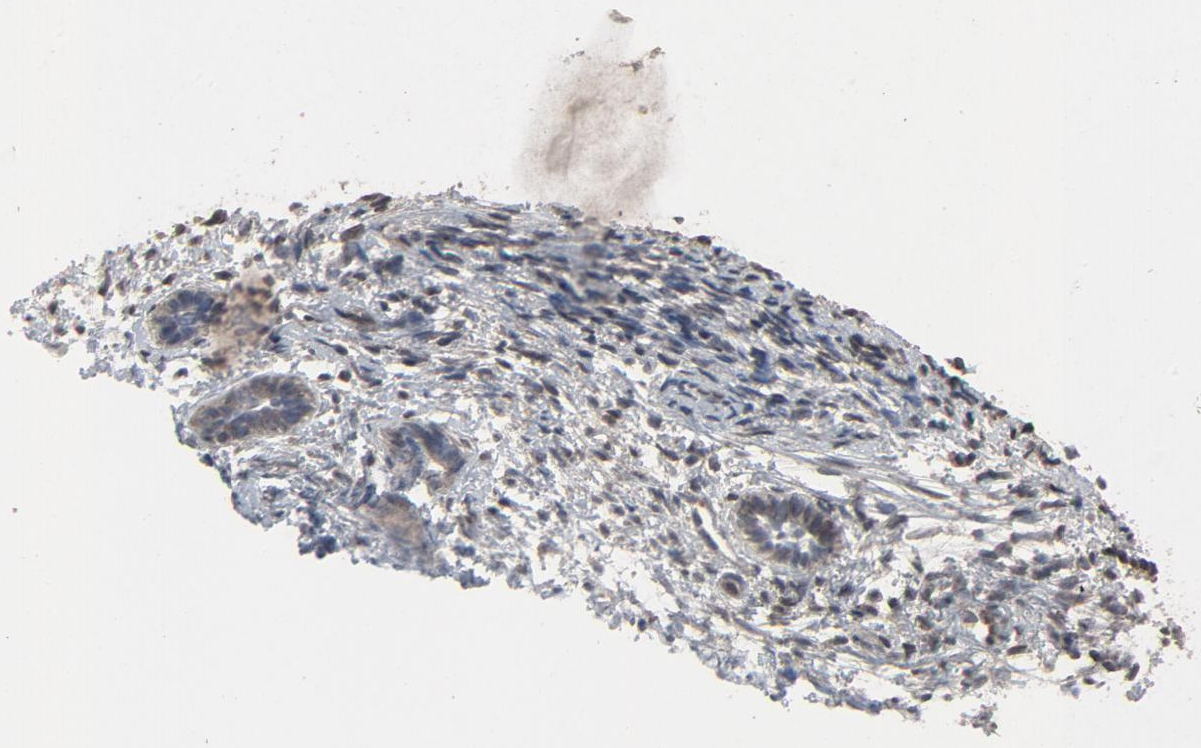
{"staining": {"intensity": "weak", "quantity": "<25%", "location": "nuclear"}, "tissue": "endometrium", "cell_type": "Cells in endometrial stroma", "image_type": "normal", "snomed": [{"axis": "morphology", "description": "Normal tissue, NOS"}, {"axis": "topography", "description": "Smooth muscle"}, {"axis": "topography", "description": "Endometrium"}], "caption": "High power microscopy photomicrograph of an immunohistochemistry micrograph of normal endometrium, revealing no significant expression in cells in endometrial stroma. (Brightfield microscopy of DAB immunohistochemistry at high magnification).", "gene": "POM121", "patient": {"sex": "female", "age": 57}}